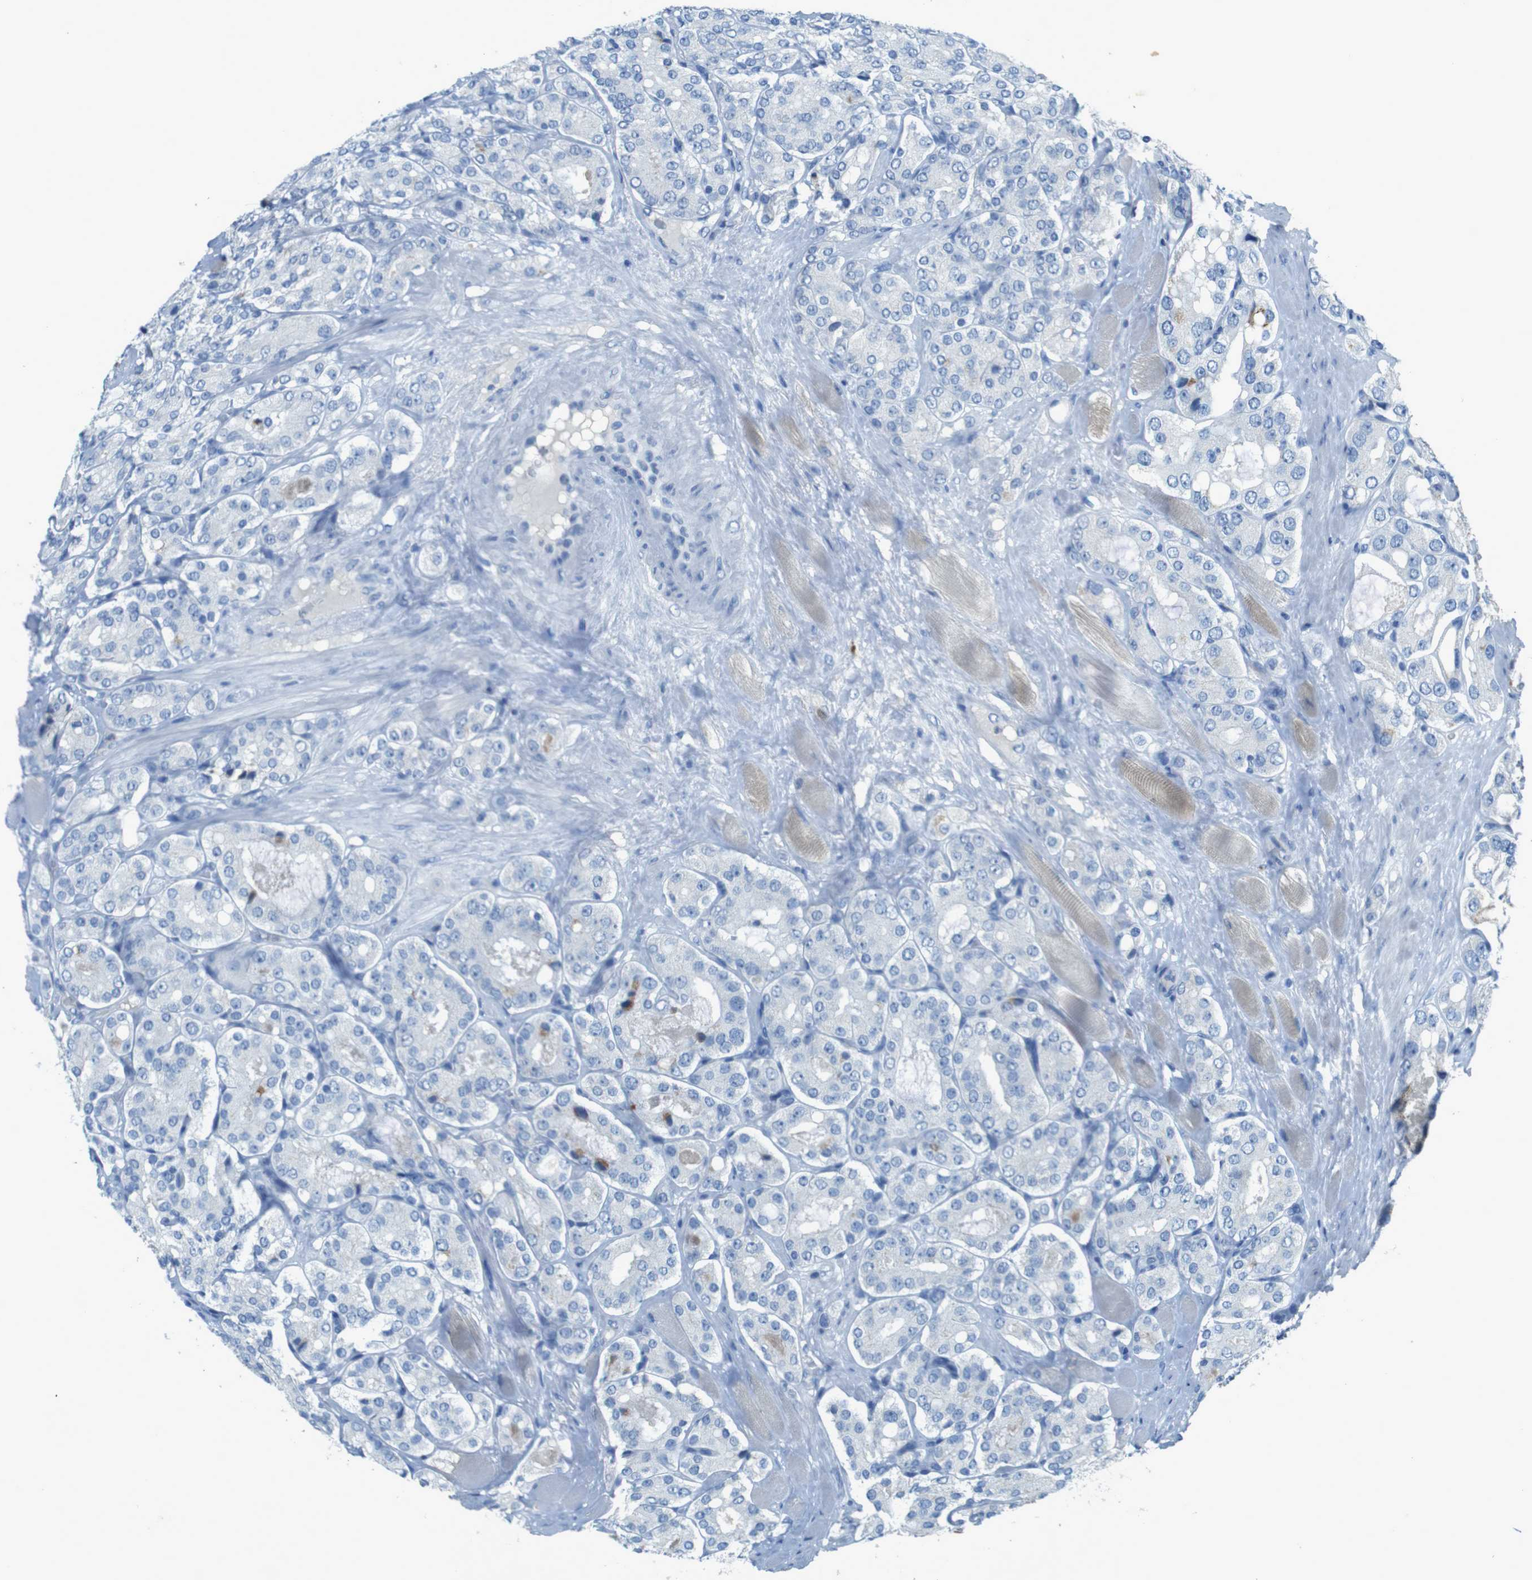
{"staining": {"intensity": "moderate", "quantity": "<25%", "location": "cytoplasmic/membranous"}, "tissue": "prostate cancer", "cell_type": "Tumor cells", "image_type": "cancer", "snomed": [{"axis": "morphology", "description": "Adenocarcinoma, High grade"}, {"axis": "topography", "description": "Prostate"}], "caption": "Protein staining by immunohistochemistry (IHC) displays moderate cytoplasmic/membranous expression in approximately <25% of tumor cells in high-grade adenocarcinoma (prostate).", "gene": "CD320", "patient": {"sex": "male", "age": 65}}